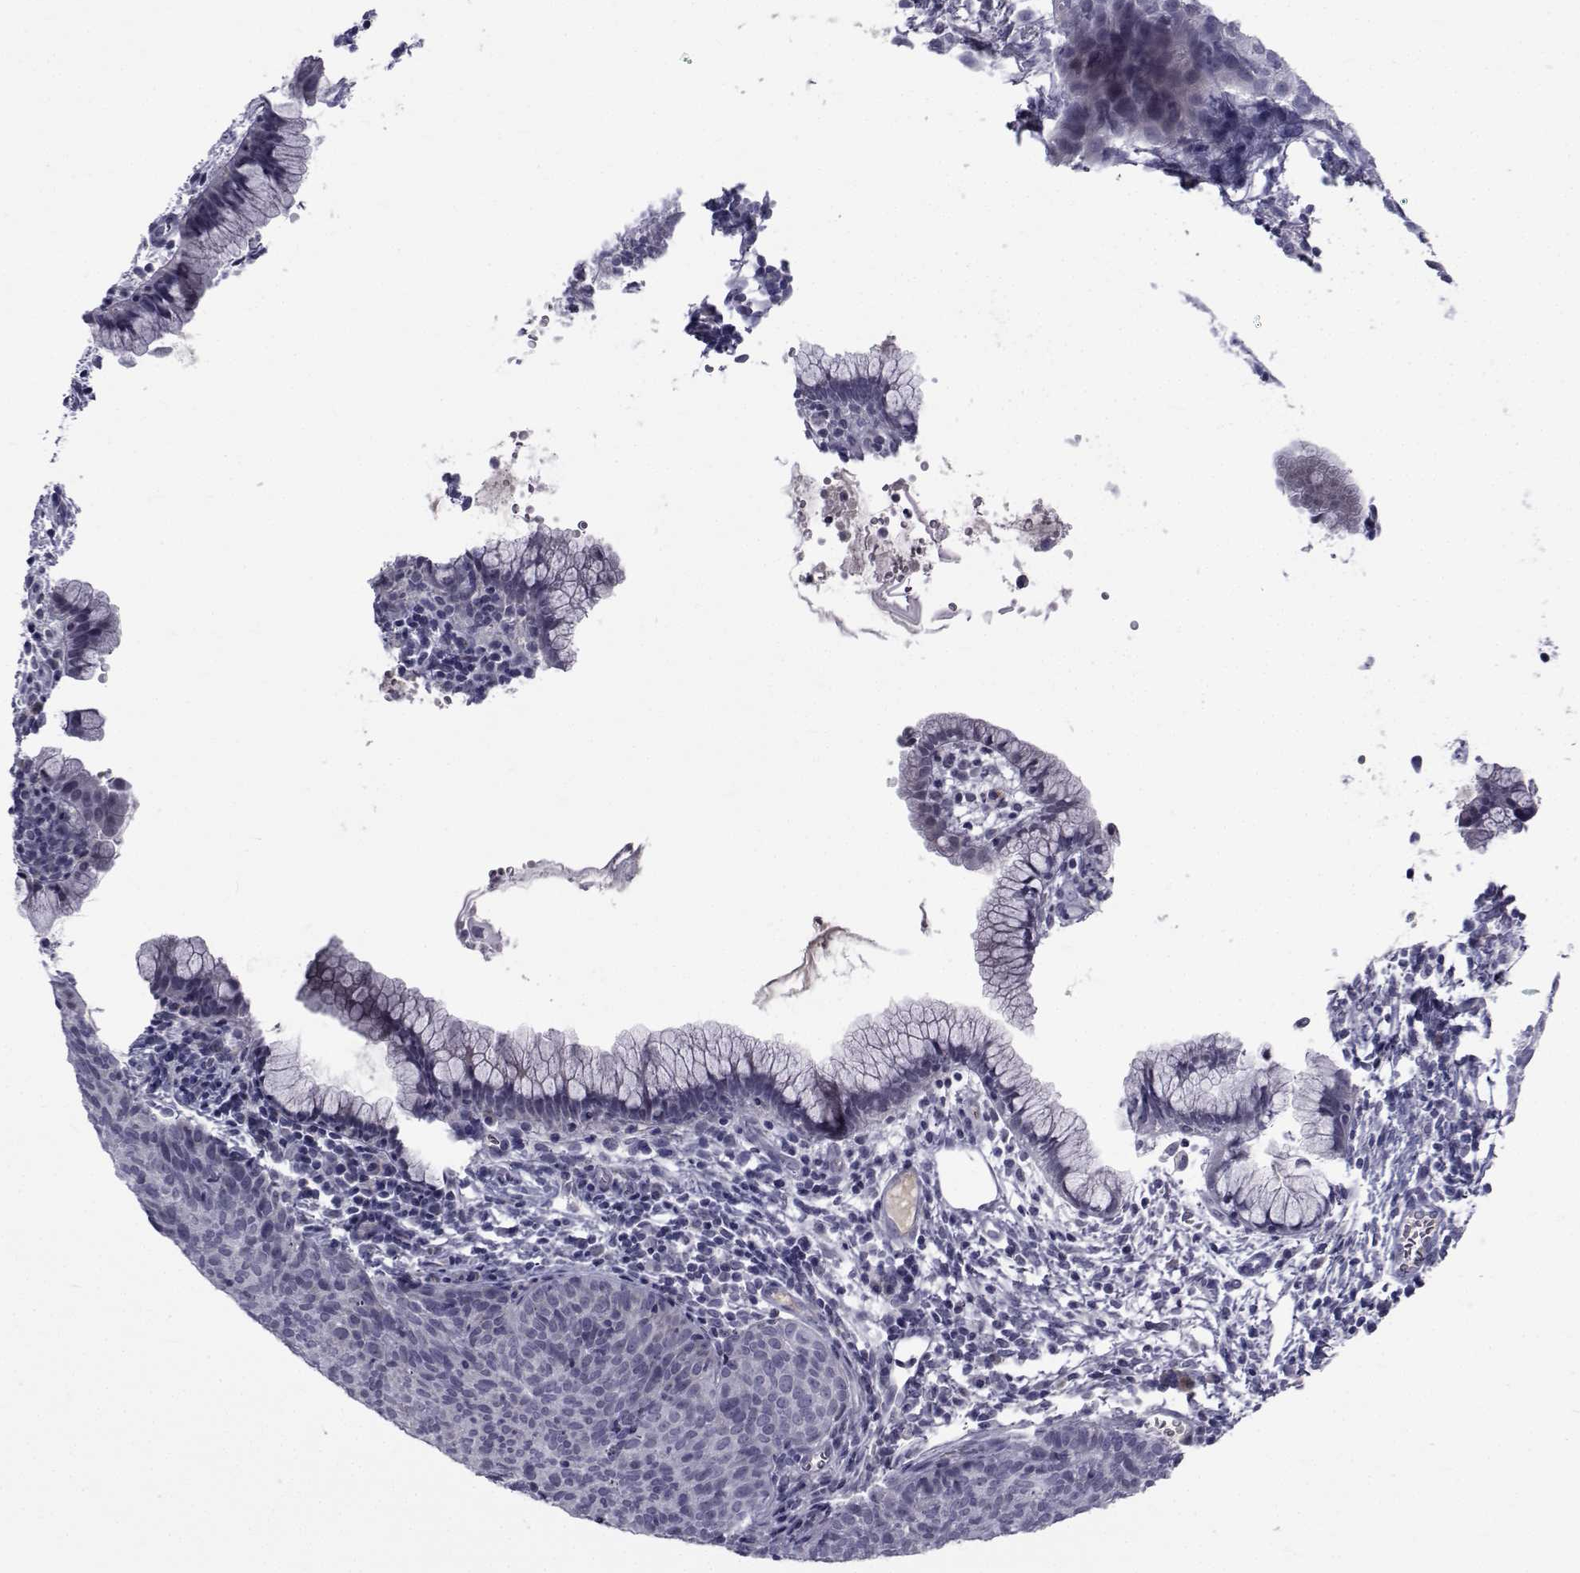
{"staining": {"intensity": "negative", "quantity": "none", "location": "none"}, "tissue": "cervical cancer", "cell_type": "Tumor cells", "image_type": "cancer", "snomed": [{"axis": "morphology", "description": "Squamous cell carcinoma, NOS"}, {"axis": "topography", "description": "Cervix"}], "caption": "Immunohistochemistry (IHC) of squamous cell carcinoma (cervical) shows no staining in tumor cells. Nuclei are stained in blue.", "gene": "PAX2", "patient": {"sex": "female", "age": 39}}